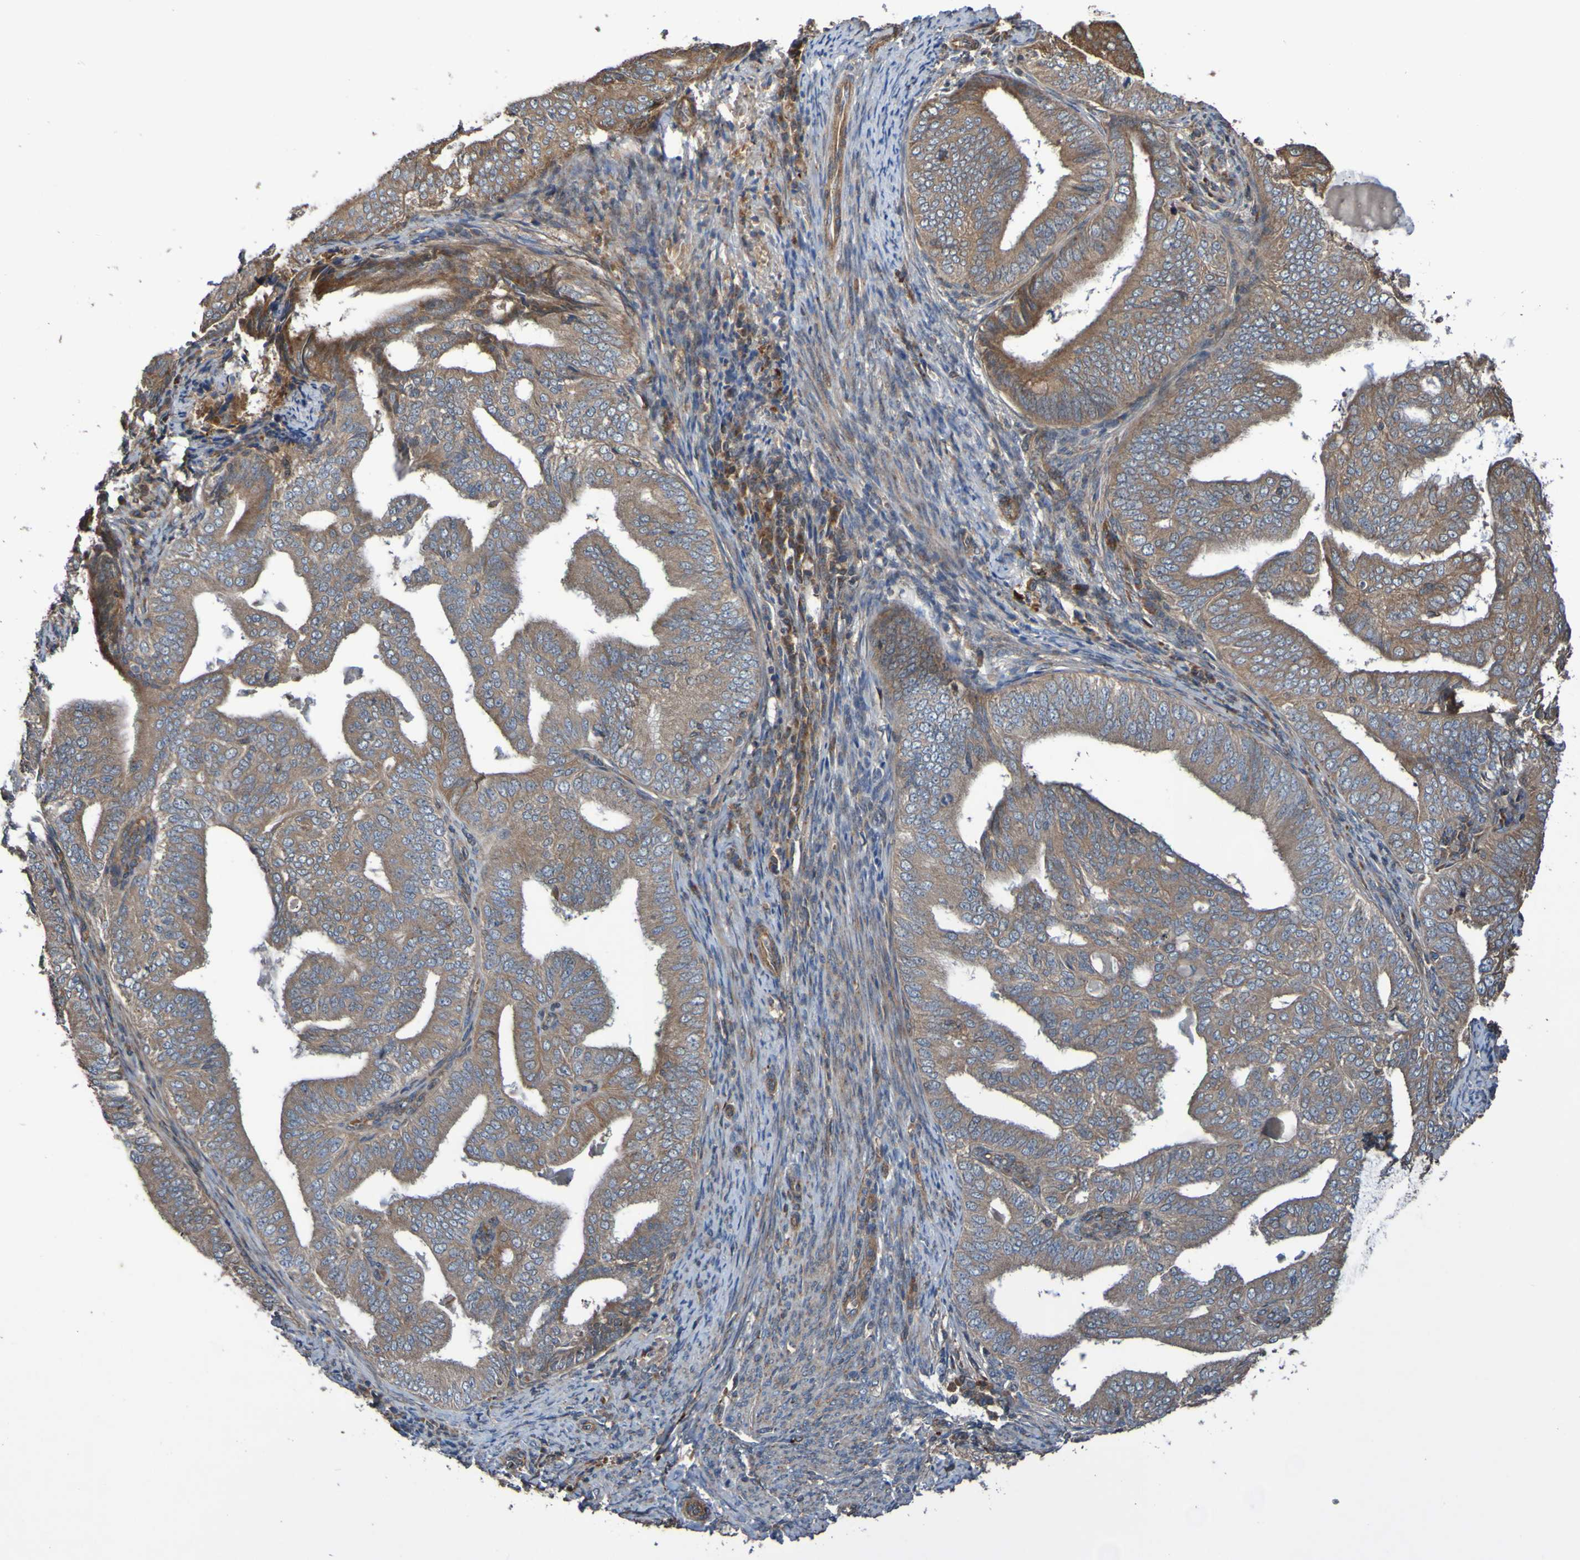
{"staining": {"intensity": "moderate", "quantity": ">75%", "location": "cytoplasmic/membranous"}, "tissue": "endometrial cancer", "cell_type": "Tumor cells", "image_type": "cancer", "snomed": [{"axis": "morphology", "description": "Adenocarcinoma, NOS"}, {"axis": "topography", "description": "Endometrium"}], "caption": "Adenocarcinoma (endometrial) tissue exhibits moderate cytoplasmic/membranous staining in about >75% of tumor cells The protein of interest is stained brown, and the nuclei are stained in blue (DAB (3,3'-diaminobenzidine) IHC with brightfield microscopy, high magnification).", "gene": "UCN", "patient": {"sex": "female", "age": 58}}